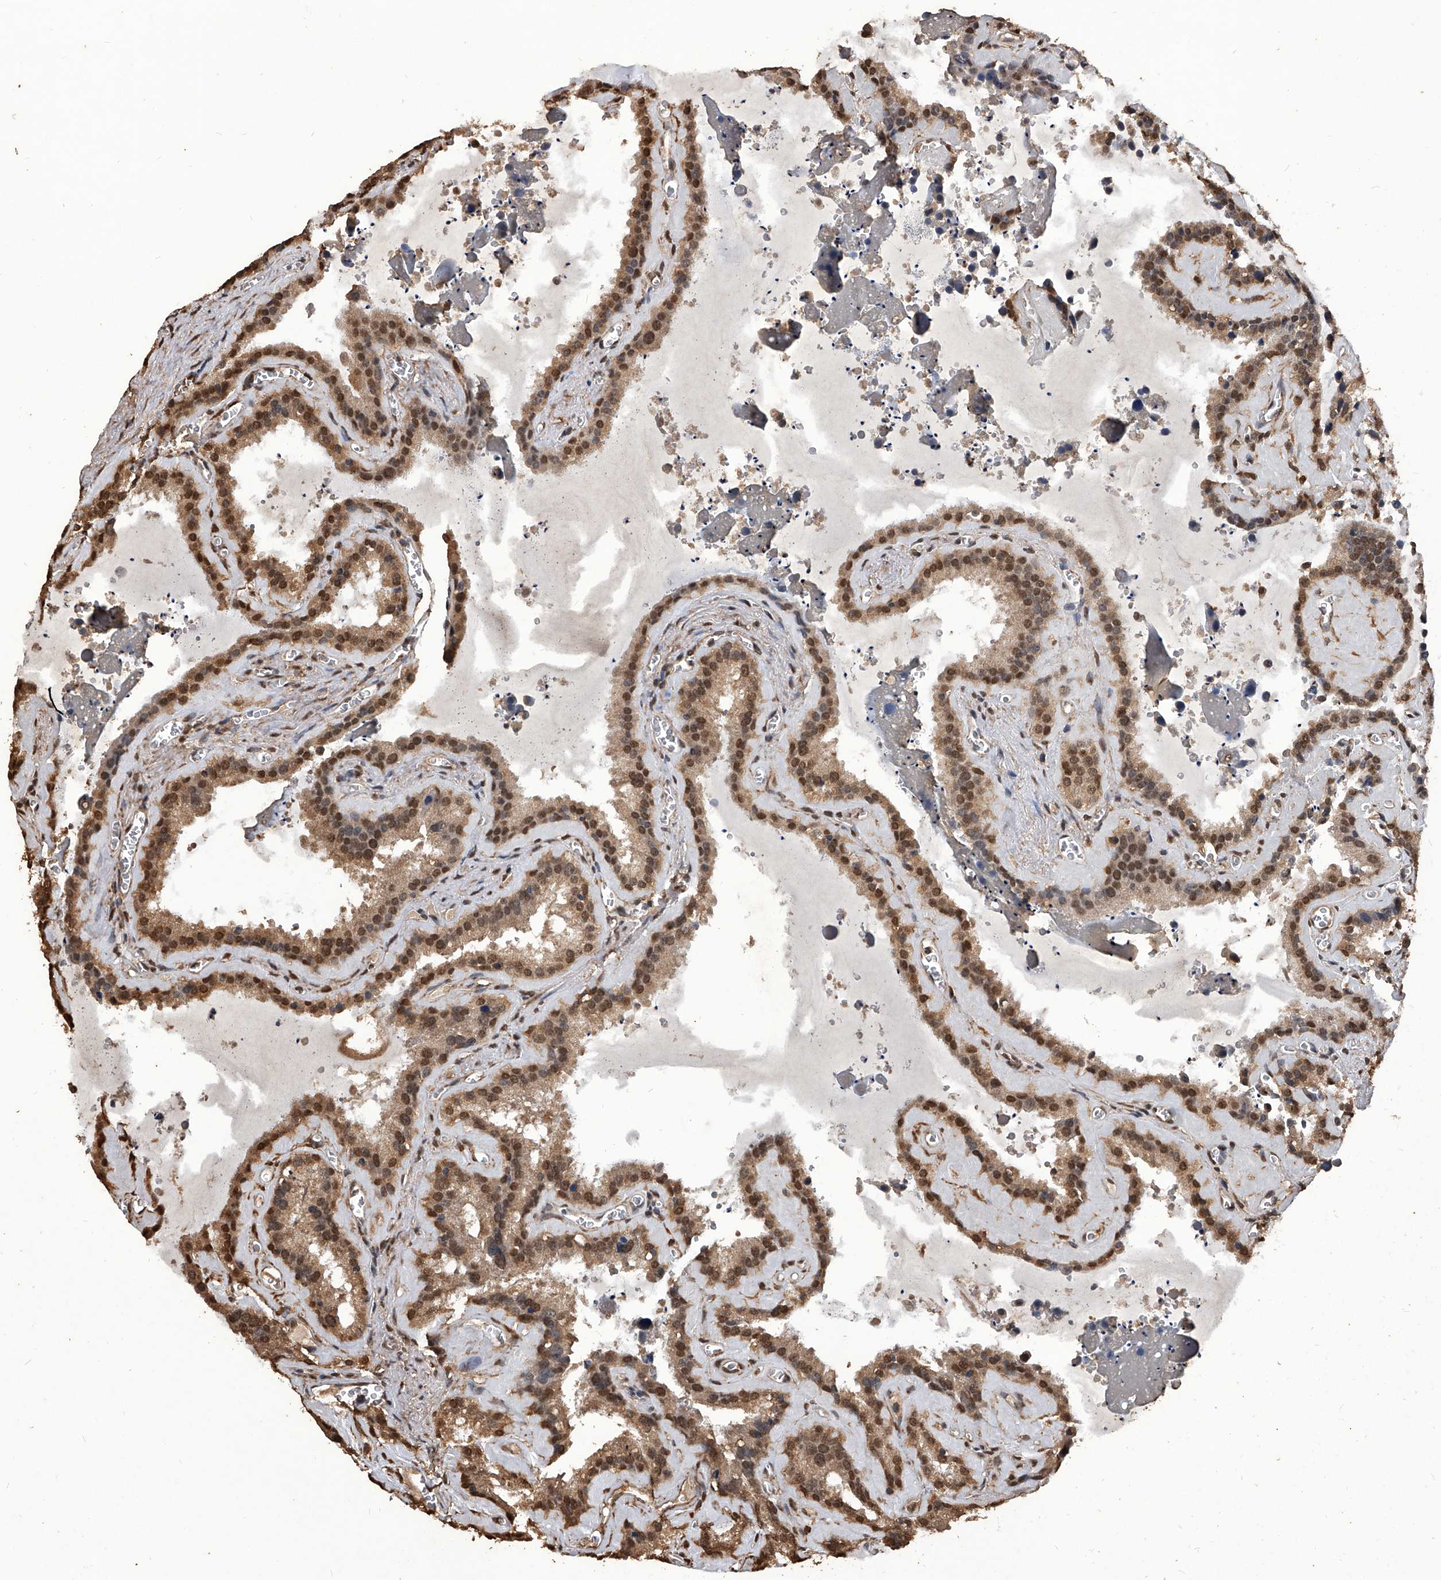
{"staining": {"intensity": "moderate", "quantity": ">75%", "location": "cytoplasmic/membranous,nuclear"}, "tissue": "seminal vesicle", "cell_type": "Glandular cells", "image_type": "normal", "snomed": [{"axis": "morphology", "description": "Normal tissue, NOS"}, {"axis": "topography", "description": "Prostate"}, {"axis": "topography", "description": "Seminal veicle"}], "caption": "Glandular cells demonstrate medium levels of moderate cytoplasmic/membranous,nuclear staining in approximately >75% of cells in benign human seminal vesicle. (DAB (3,3'-diaminobenzidine) = brown stain, brightfield microscopy at high magnification).", "gene": "FBXL4", "patient": {"sex": "male", "age": 59}}